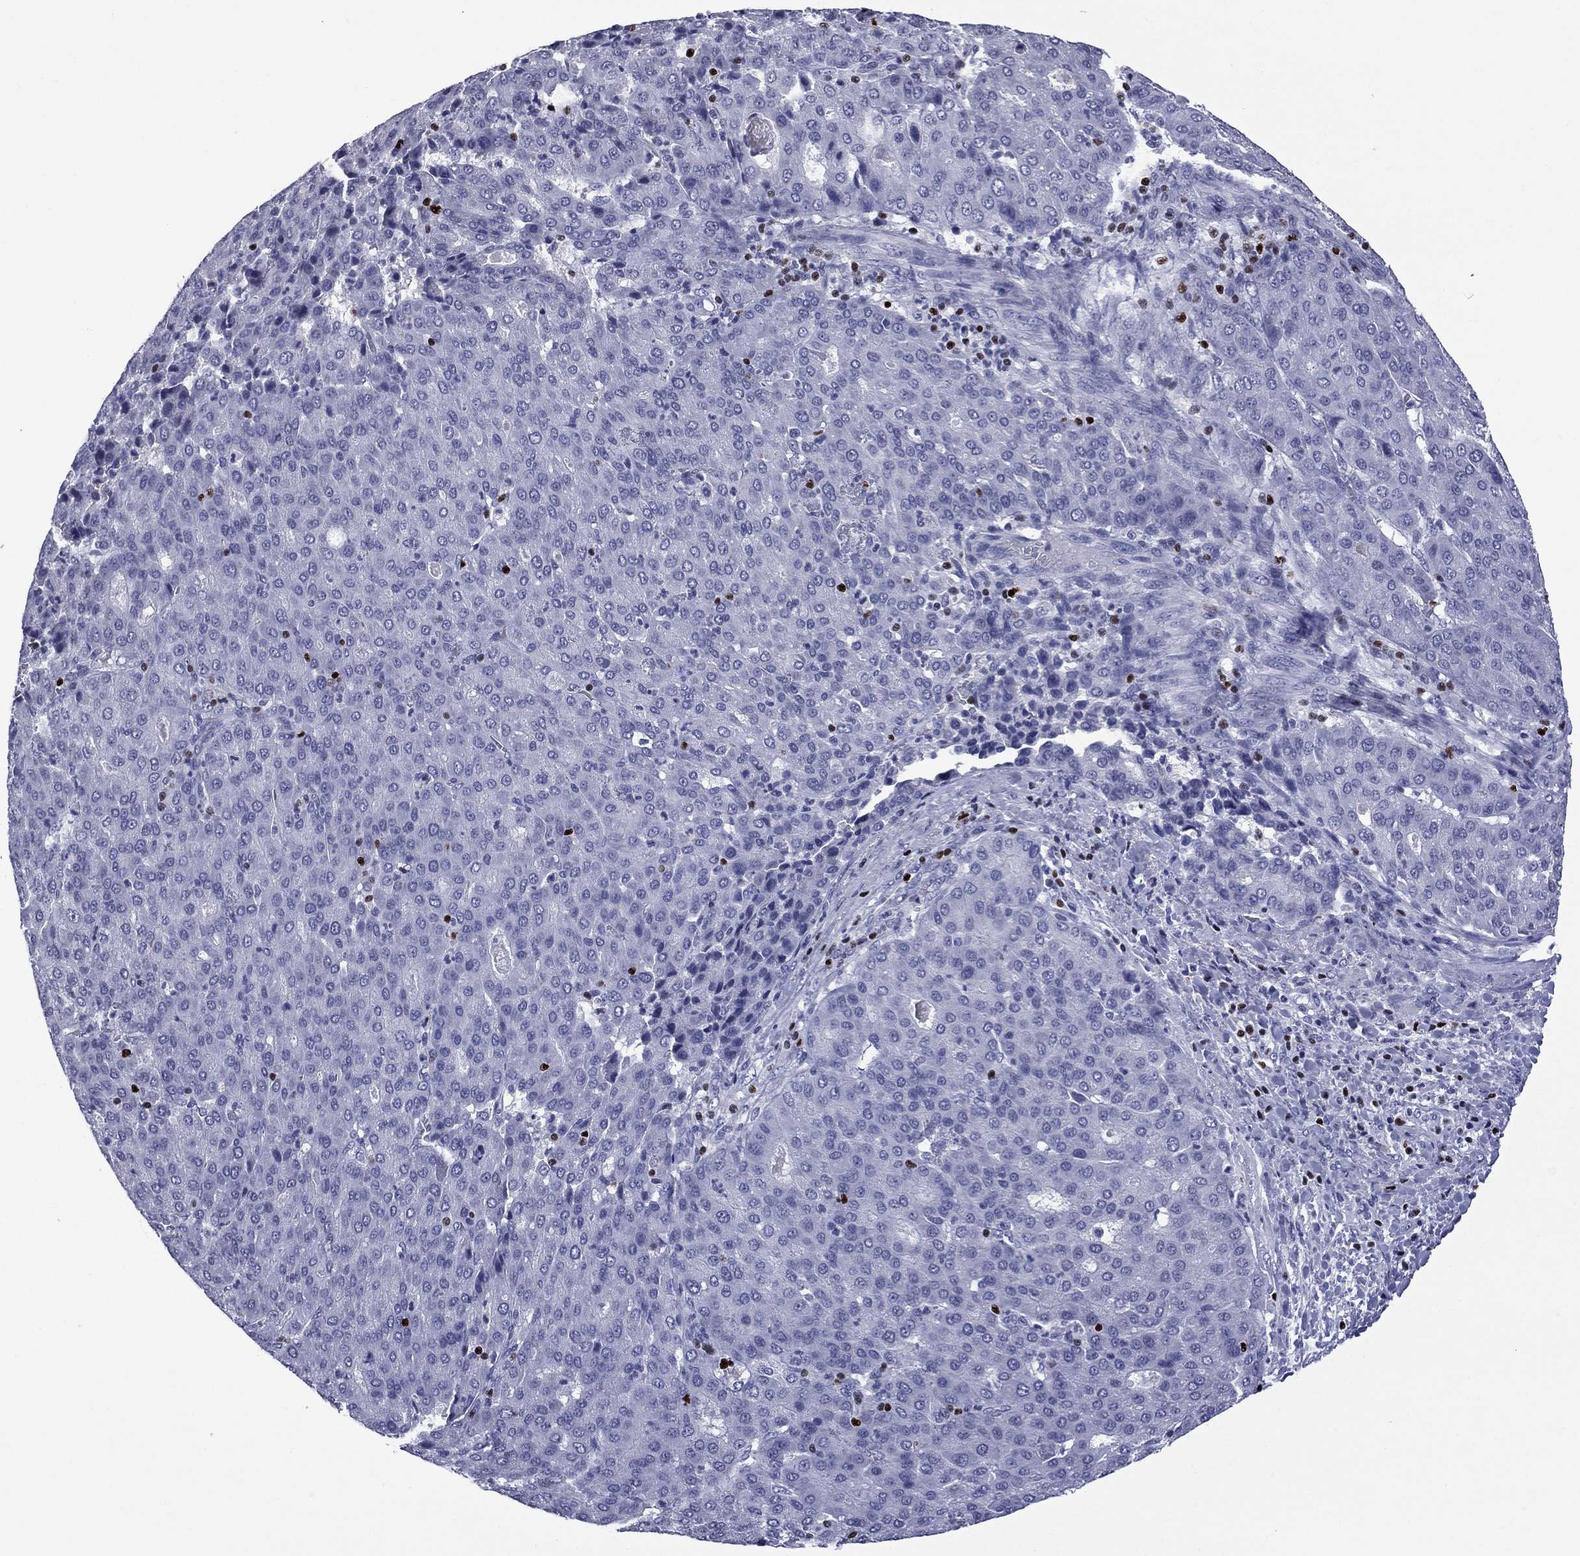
{"staining": {"intensity": "negative", "quantity": "none", "location": "none"}, "tissue": "liver cancer", "cell_type": "Tumor cells", "image_type": "cancer", "snomed": [{"axis": "morphology", "description": "Carcinoma, Hepatocellular, NOS"}, {"axis": "topography", "description": "Liver"}], "caption": "Immunohistochemical staining of human liver hepatocellular carcinoma demonstrates no significant expression in tumor cells.", "gene": "IKZF3", "patient": {"sex": "male", "age": 65}}